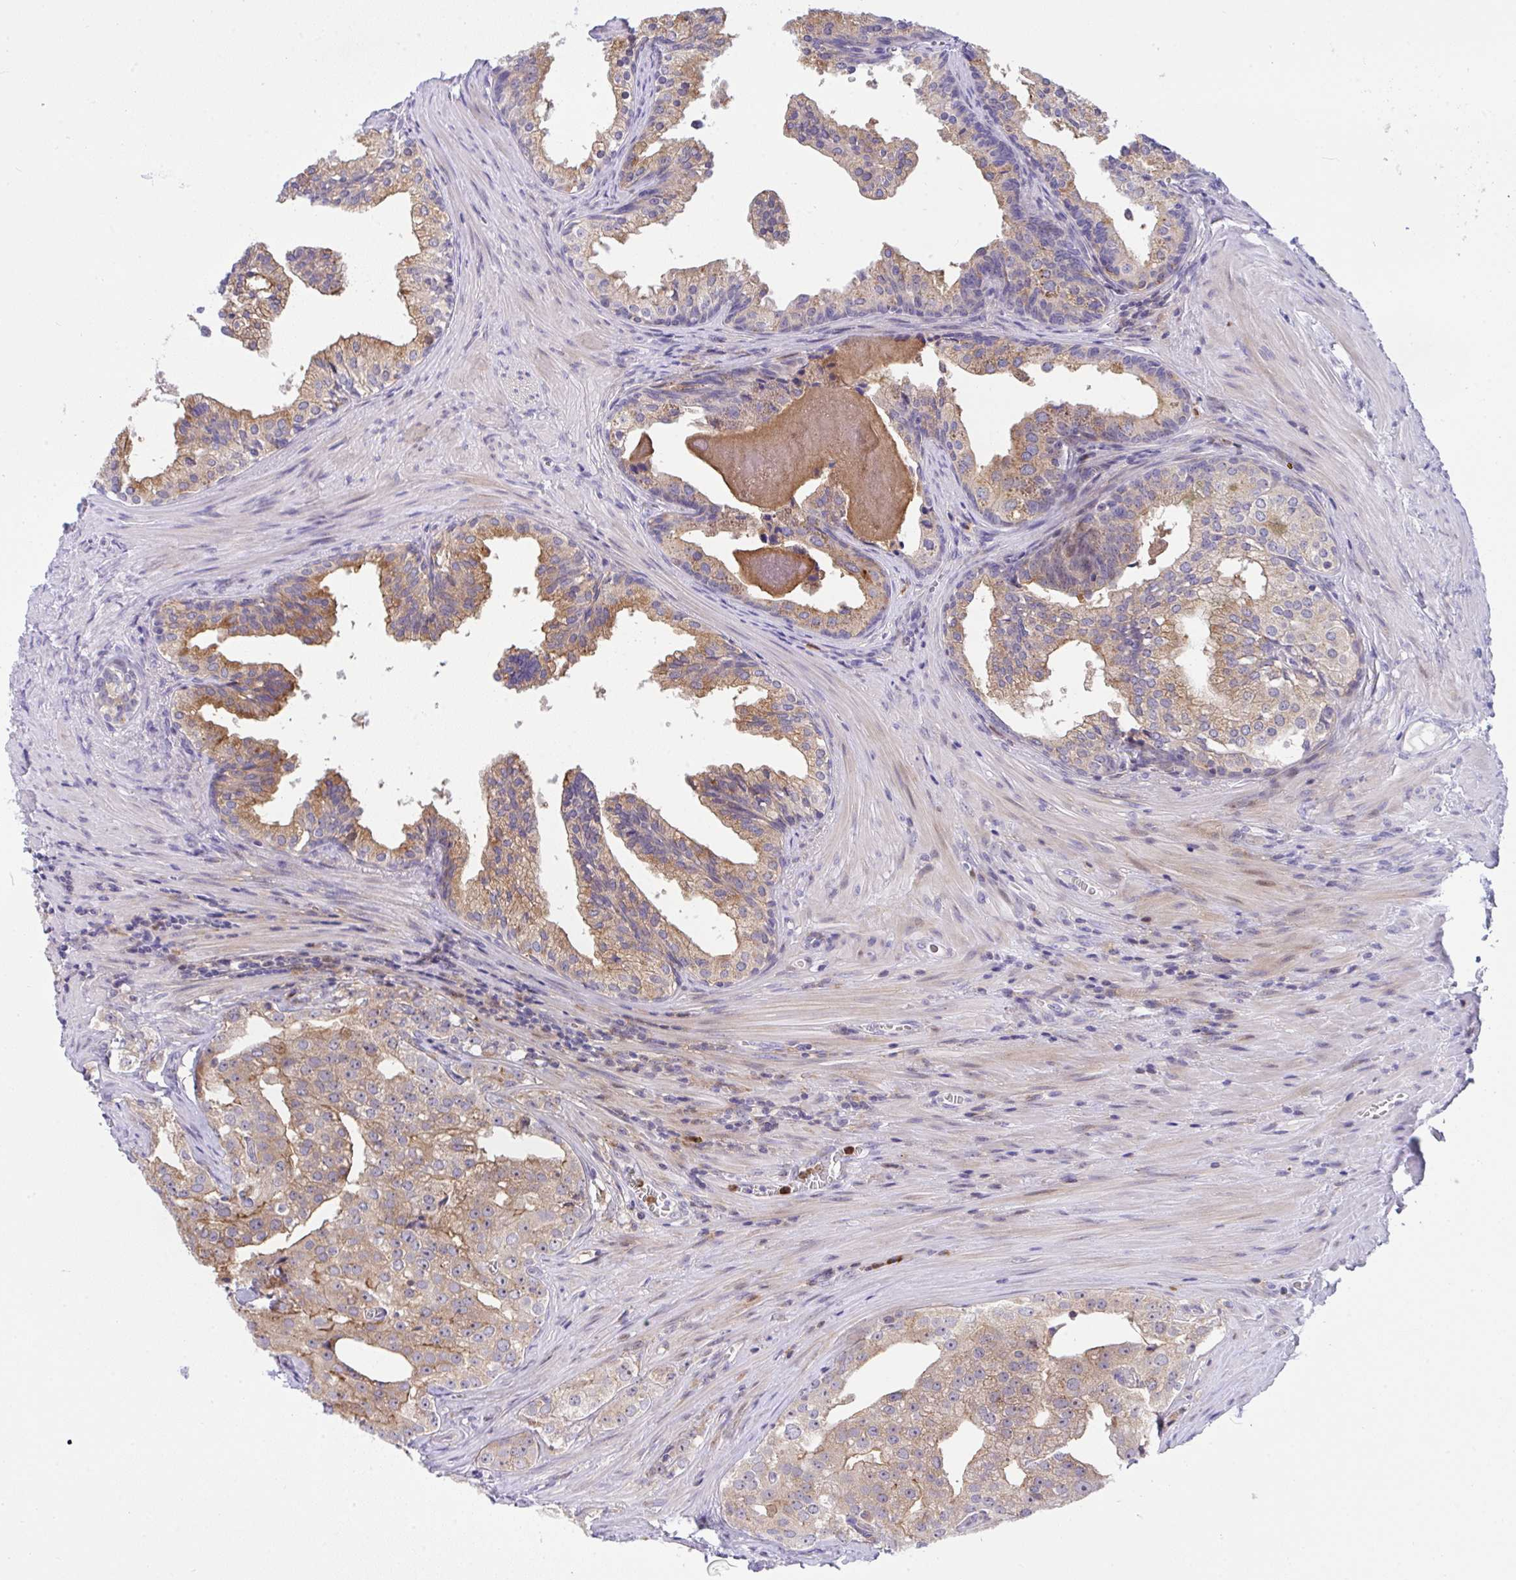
{"staining": {"intensity": "weak", "quantity": ">75%", "location": "cytoplasmic/membranous"}, "tissue": "prostate cancer", "cell_type": "Tumor cells", "image_type": "cancer", "snomed": [{"axis": "morphology", "description": "Adenocarcinoma, High grade"}, {"axis": "topography", "description": "Prostate"}], "caption": "Immunohistochemistry (IHC) of human prostate cancer displays low levels of weak cytoplasmic/membranous expression in approximately >75% of tumor cells. (DAB IHC, brown staining for protein, blue staining for nuclei).", "gene": "ZNF554", "patient": {"sex": "male", "age": 68}}